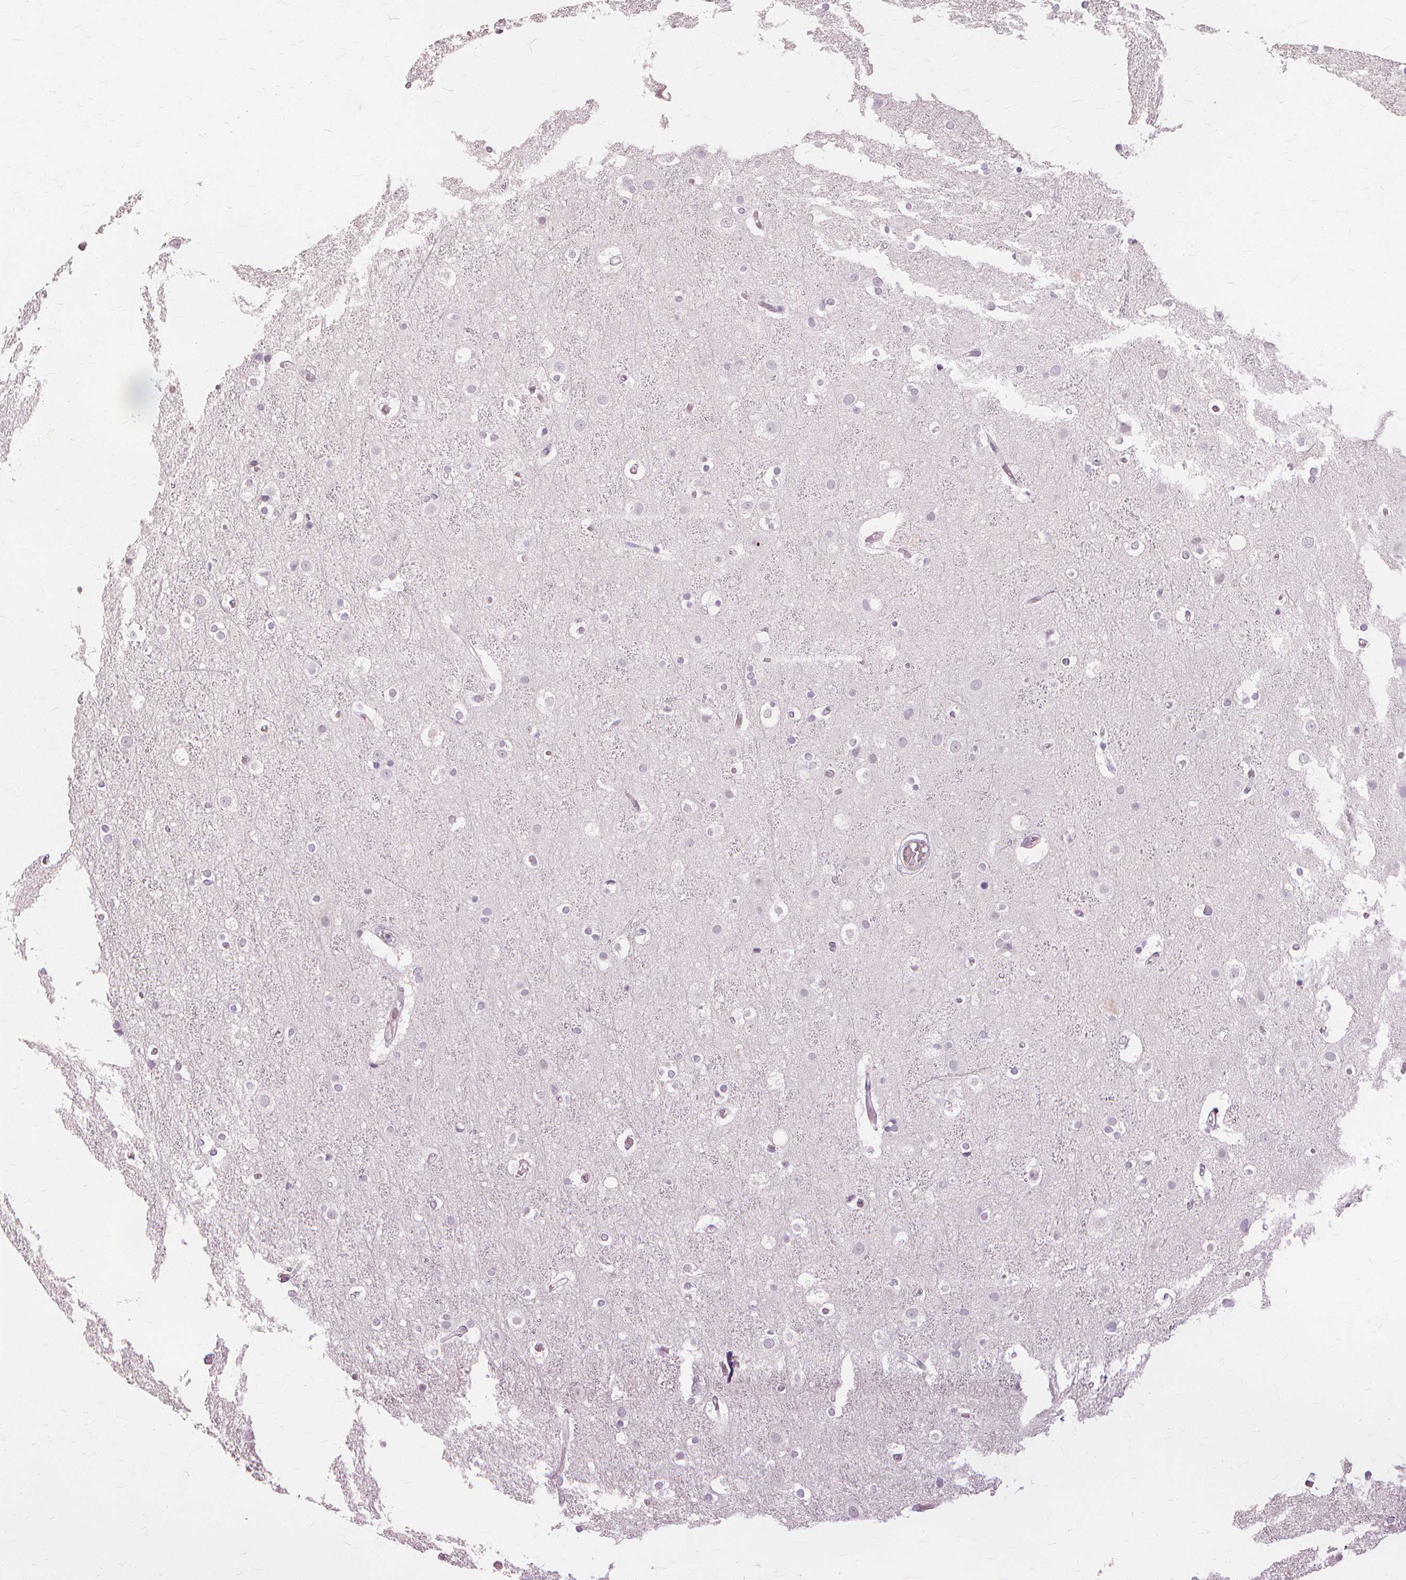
{"staining": {"intensity": "negative", "quantity": "none", "location": "none"}, "tissue": "cerebral cortex", "cell_type": "Endothelial cells", "image_type": "normal", "snomed": [{"axis": "morphology", "description": "Normal tissue, NOS"}, {"axis": "topography", "description": "Cerebral cortex"}], "caption": "Cerebral cortex was stained to show a protein in brown. There is no significant expression in endothelial cells. (DAB immunohistochemistry visualized using brightfield microscopy, high magnification).", "gene": "SFTPD", "patient": {"sex": "female", "age": 52}}